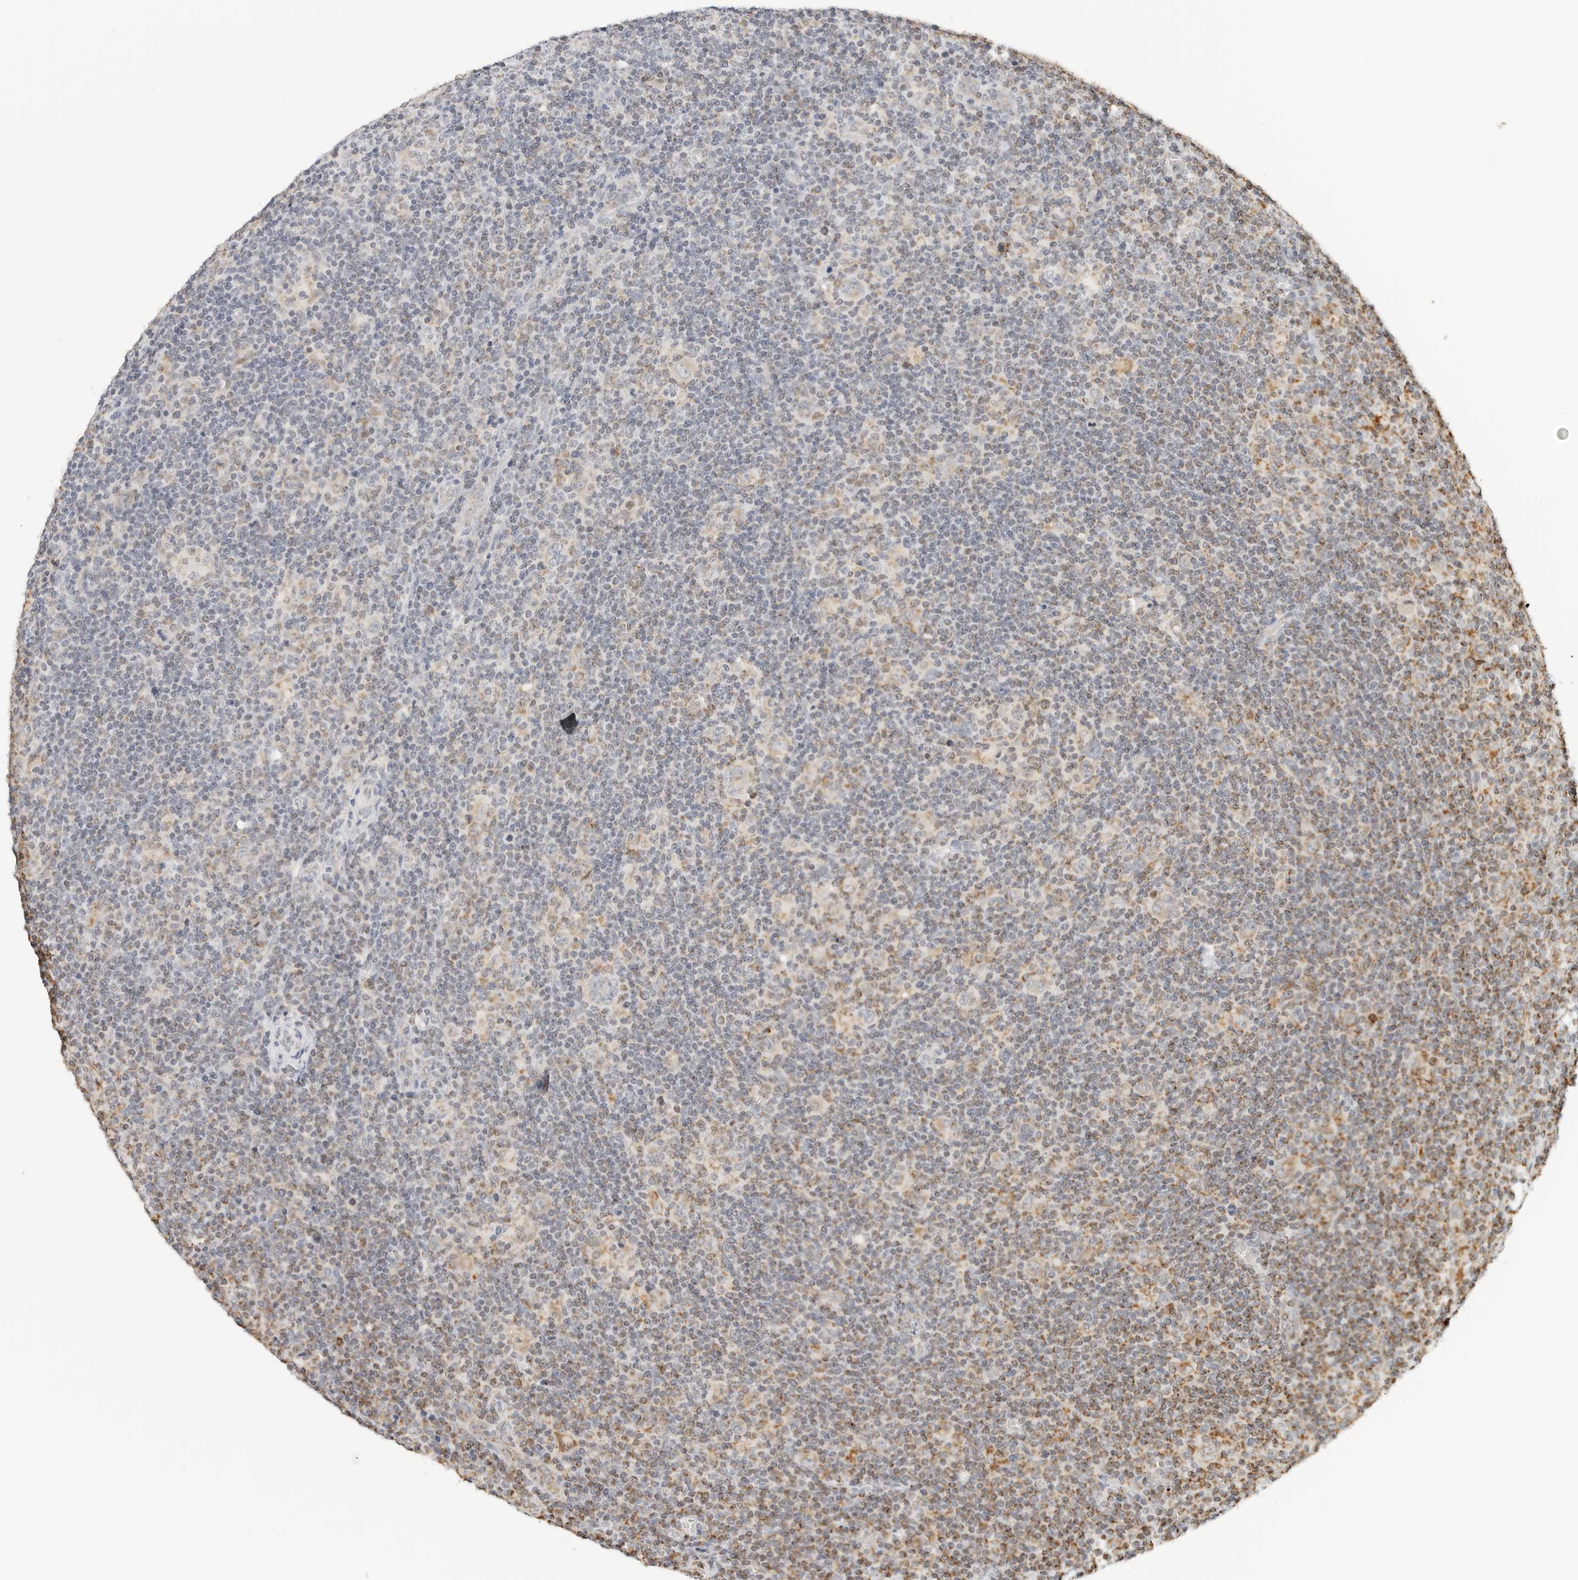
{"staining": {"intensity": "weak", "quantity": "<25%", "location": "cytoplasmic/membranous"}, "tissue": "lymphoma", "cell_type": "Tumor cells", "image_type": "cancer", "snomed": [{"axis": "morphology", "description": "Hodgkin's disease, NOS"}, {"axis": "topography", "description": "Lymph node"}], "caption": "An IHC photomicrograph of lymphoma is shown. There is no staining in tumor cells of lymphoma.", "gene": "ATL1", "patient": {"sex": "female", "age": 57}}